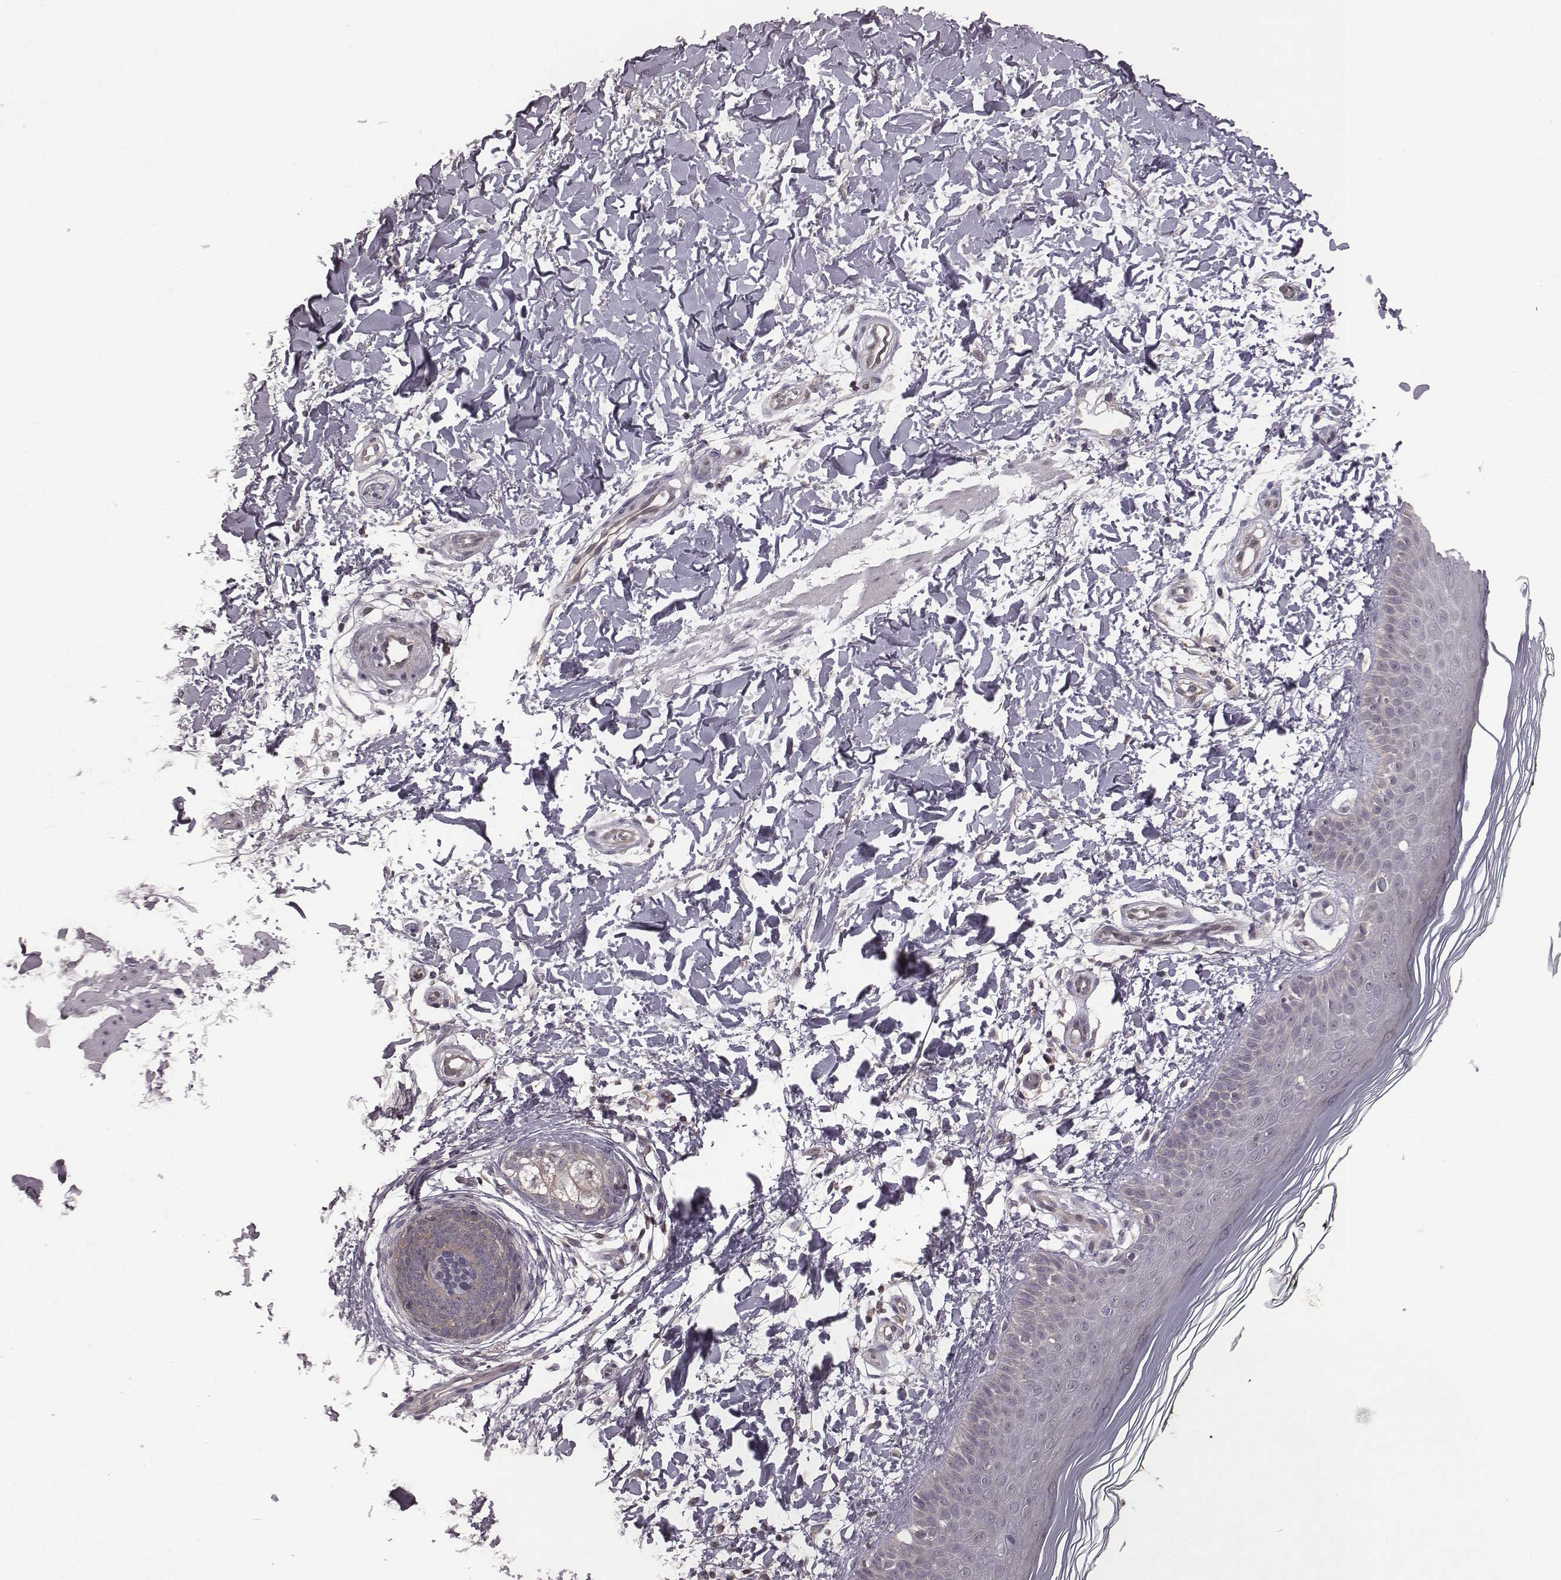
{"staining": {"intensity": "negative", "quantity": "none", "location": "none"}, "tissue": "skin", "cell_type": "Fibroblasts", "image_type": "normal", "snomed": [{"axis": "morphology", "description": "Normal tissue, NOS"}, {"axis": "topography", "description": "Skin"}], "caption": "Immunohistochemistry of normal skin shows no staining in fibroblasts.", "gene": "BICDL1", "patient": {"sex": "female", "age": 62}}